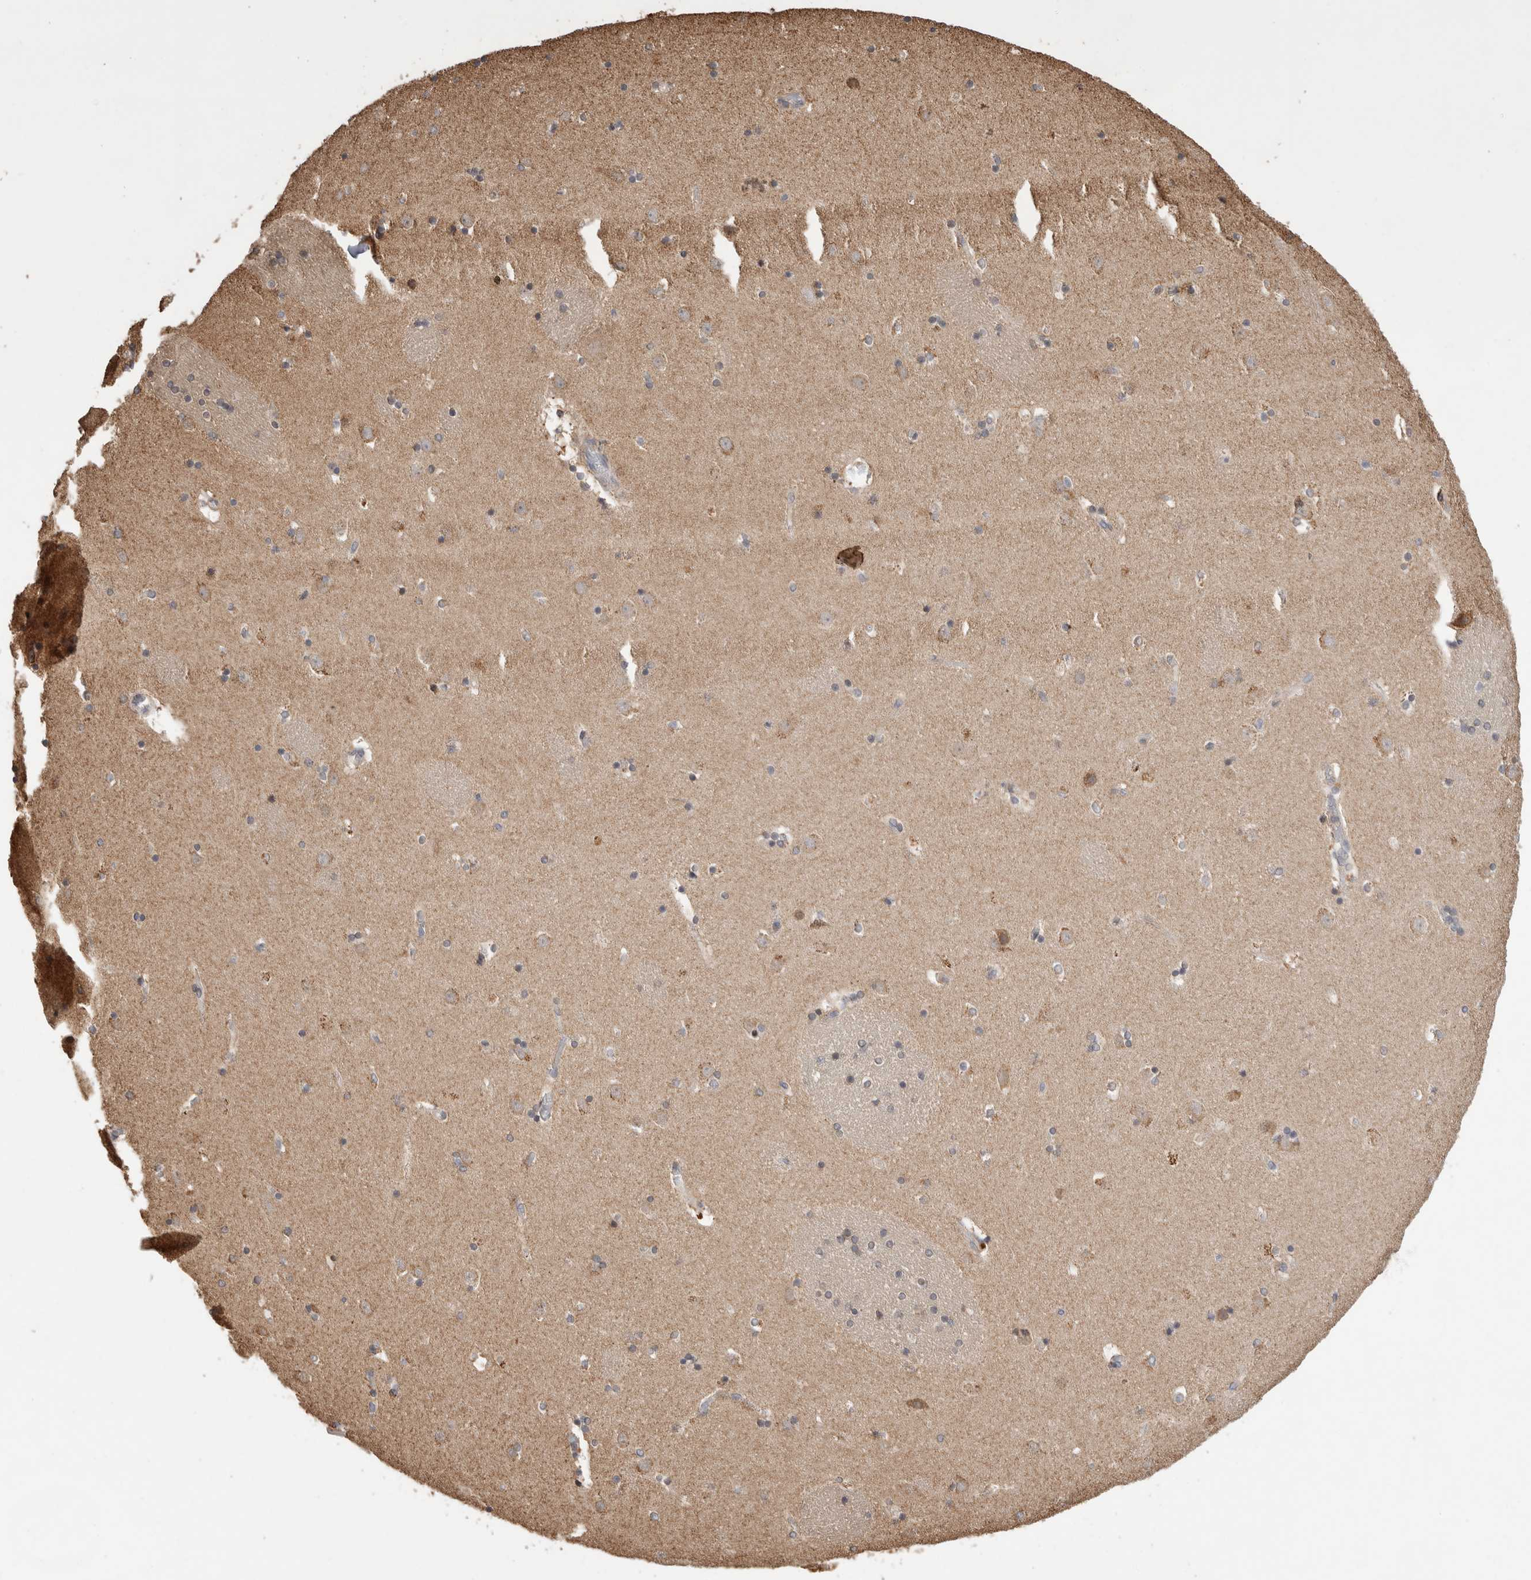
{"staining": {"intensity": "moderate", "quantity": "25%-75%", "location": "cytoplasmic/membranous"}, "tissue": "caudate", "cell_type": "Glial cells", "image_type": "normal", "snomed": [{"axis": "morphology", "description": "Normal tissue, NOS"}, {"axis": "topography", "description": "Lateral ventricle wall"}], "caption": "Caudate was stained to show a protein in brown. There is medium levels of moderate cytoplasmic/membranous staining in approximately 25%-75% of glial cells. The protein of interest is shown in brown color, while the nuclei are stained blue.", "gene": "IMMP2L", "patient": {"sex": "male", "age": 45}}